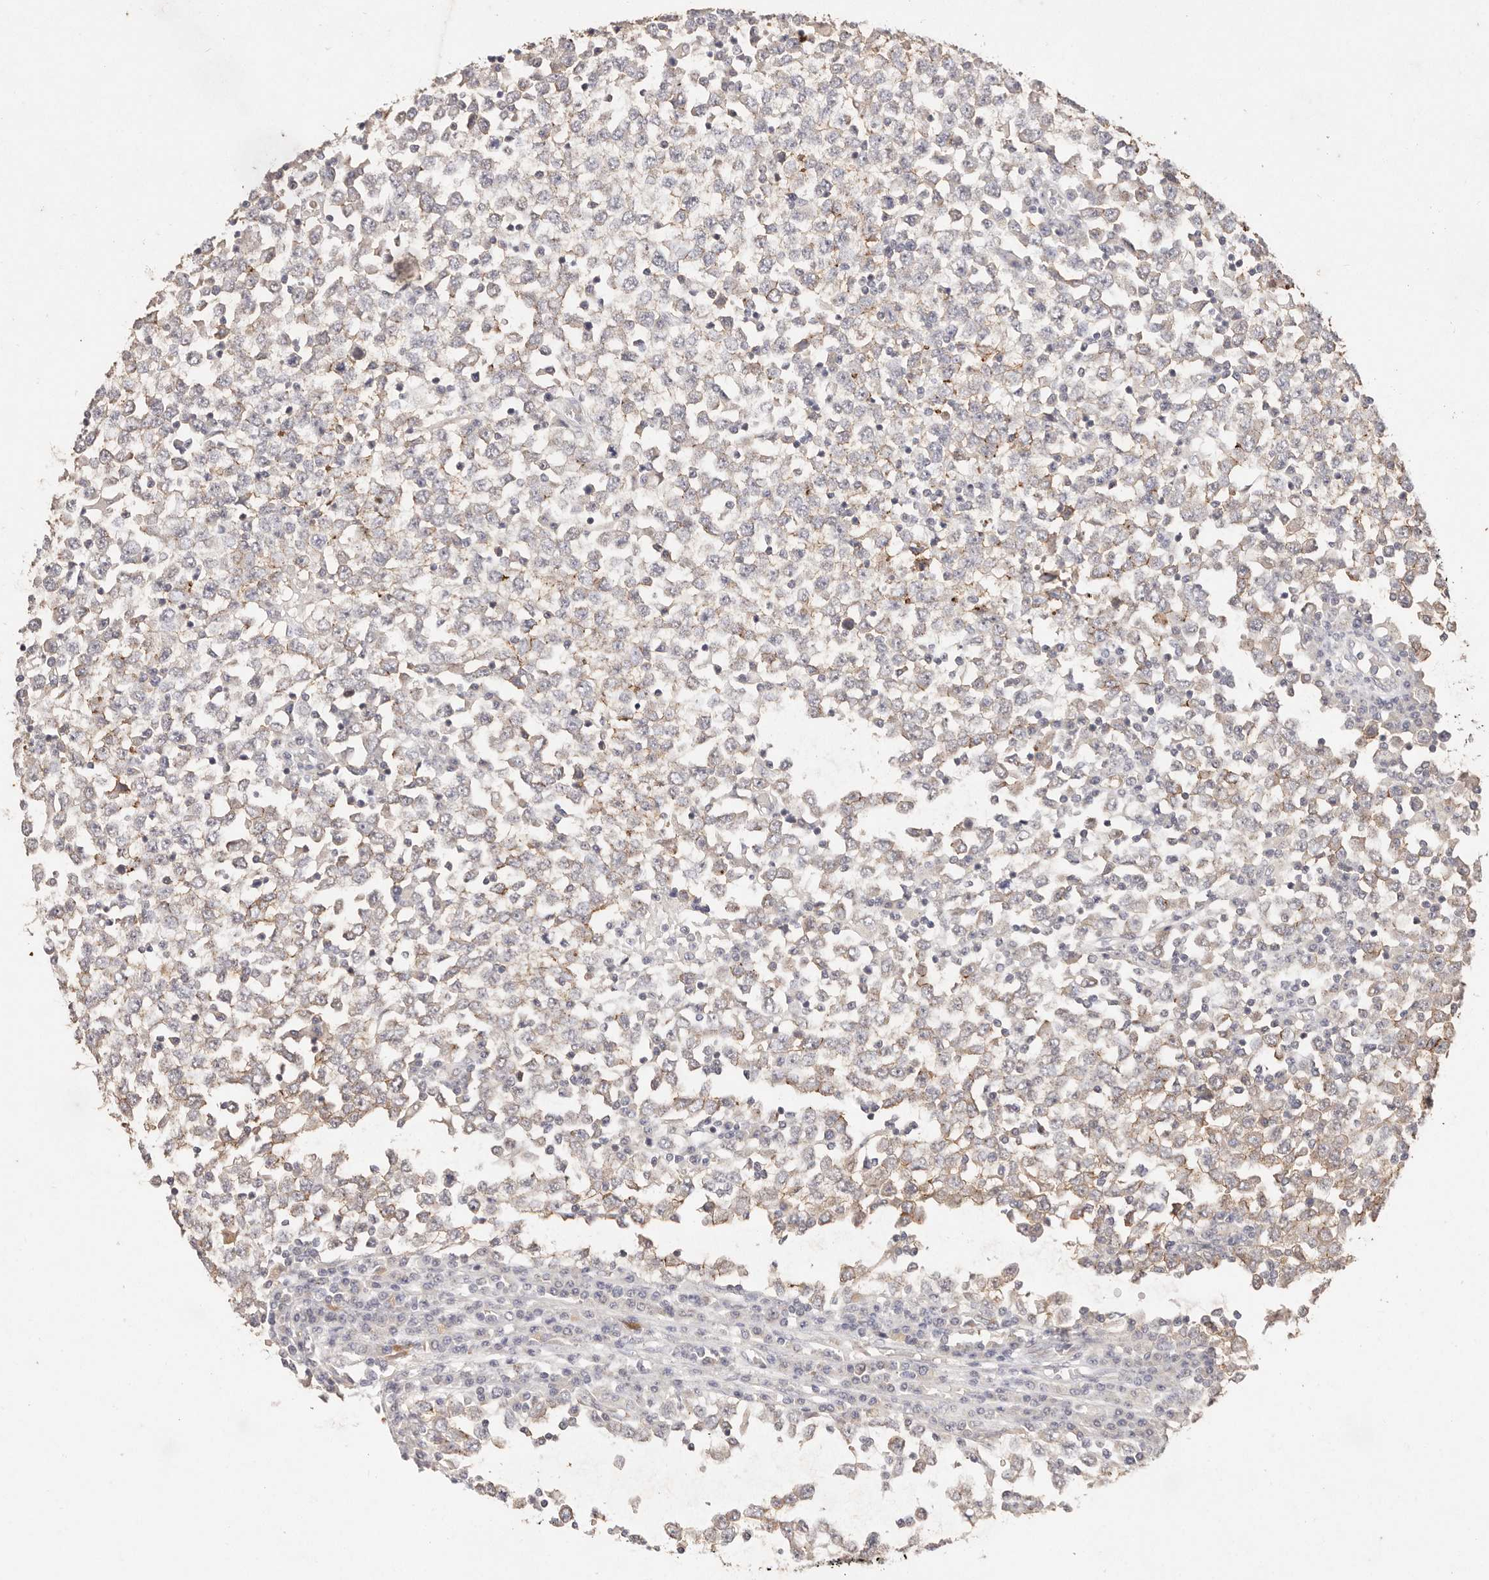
{"staining": {"intensity": "weak", "quantity": "25%-75%", "location": "cytoplasmic/membranous"}, "tissue": "testis cancer", "cell_type": "Tumor cells", "image_type": "cancer", "snomed": [{"axis": "morphology", "description": "Seminoma, NOS"}, {"axis": "topography", "description": "Testis"}], "caption": "A low amount of weak cytoplasmic/membranous positivity is identified in about 25%-75% of tumor cells in testis cancer tissue. The staining was performed using DAB, with brown indicating positive protein expression. Nuclei are stained blue with hematoxylin.", "gene": "CXADR", "patient": {"sex": "male", "age": 65}}